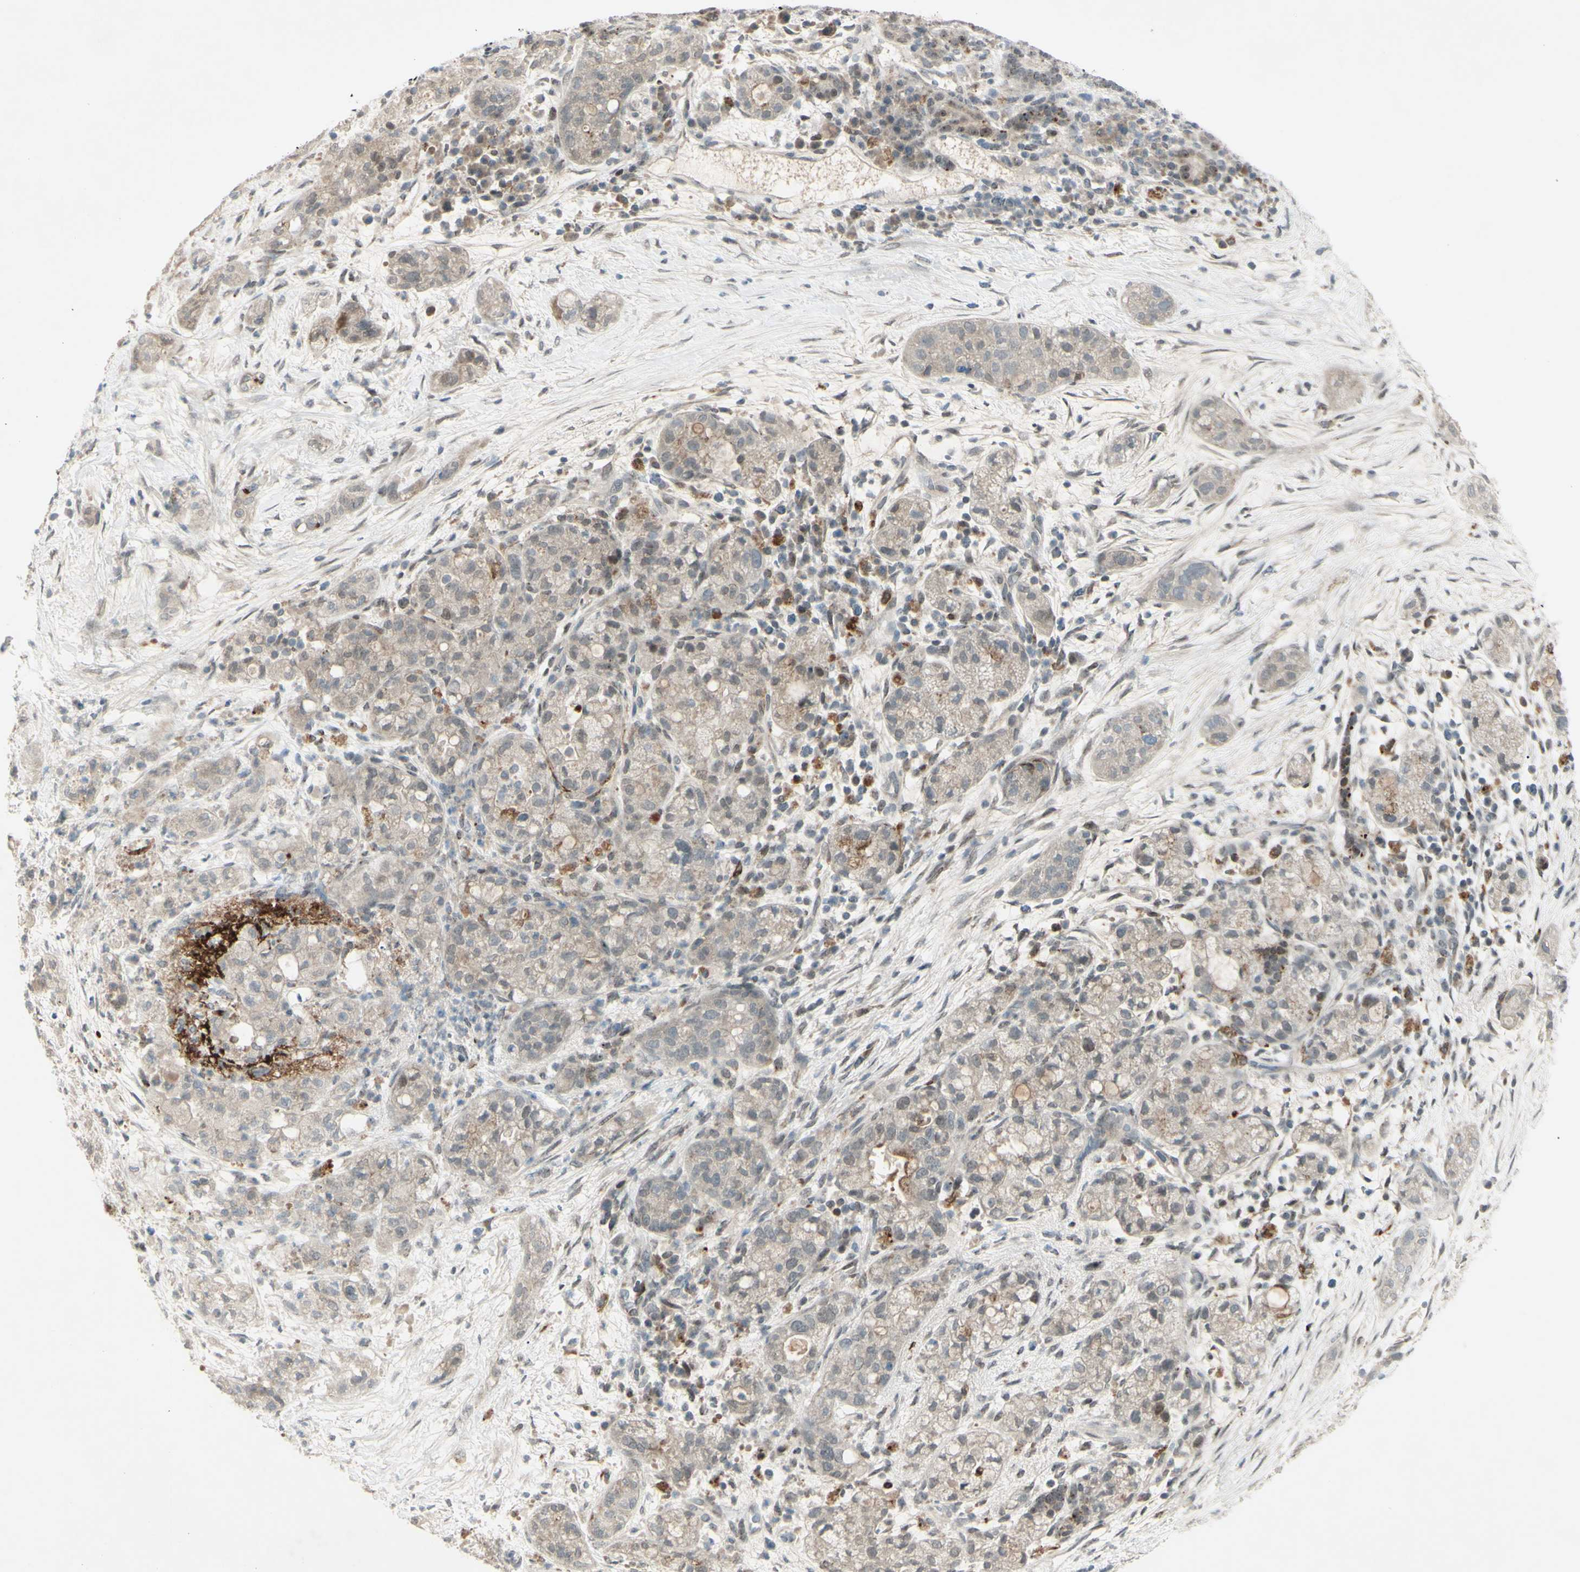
{"staining": {"intensity": "negative", "quantity": "none", "location": "none"}, "tissue": "pancreatic cancer", "cell_type": "Tumor cells", "image_type": "cancer", "snomed": [{"axis": "morphology", "description": "Adenocarcinoma, NOS"}, {"axis": "topography", "description": "Pancreas"}], "caption": "High magnification brightfield microscopy of pancreatic adenocarcinoma stained with DAB (3,3'-diaminobenzidine) (brown) and counterstained with hematoxylin (blue): tumor cells show no significant staining.", "gene": "FGFR2", "patient": {"sex": "female", "age": 78}}